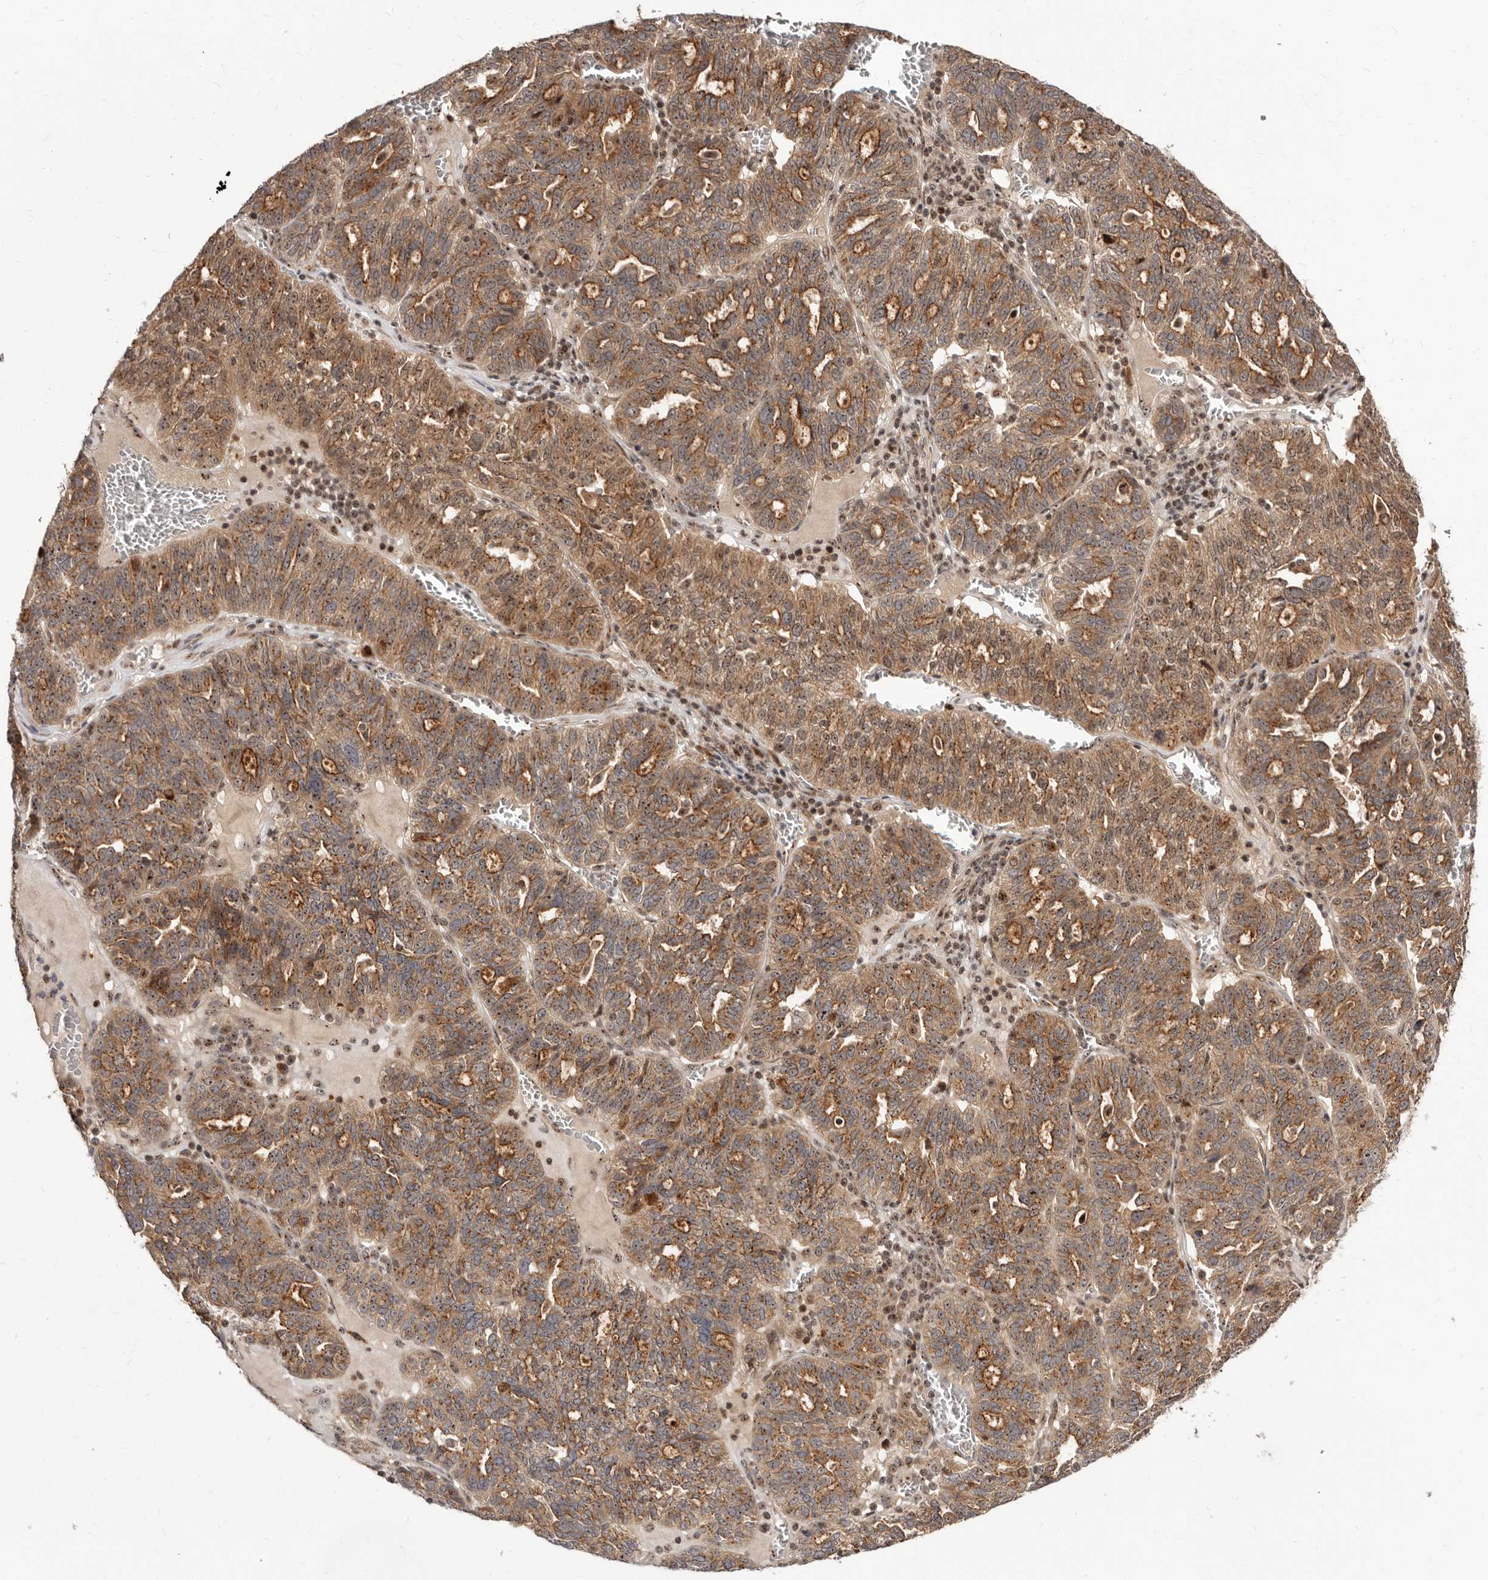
{"staining": {"intensity": "moderate", "quantity": ">75%", "location": "cytoplasmic/membranous"}, "tissue": "ovarian cancer", "cell_type": "Tumor cells", "image_type": "cancer", "snomed": [{"axis": "morphology", "description": "Cystadenocarcinoma, serous, NOS"}, {"axis": "topography", "description": "Ovary"}], "caption": "Protein expression analysis of human ovarian serous cystadenocarcinoma reveals moderate cytoplasmic/membranous positivity in approximately >75% of tumor cells. The staining is performed using DAB brown chromogen to label protein expression. The nuclei are counter-stained blue using hematoxylin.", "gene": "APOL6", "patient": {"sex": "female", "age": 59}}